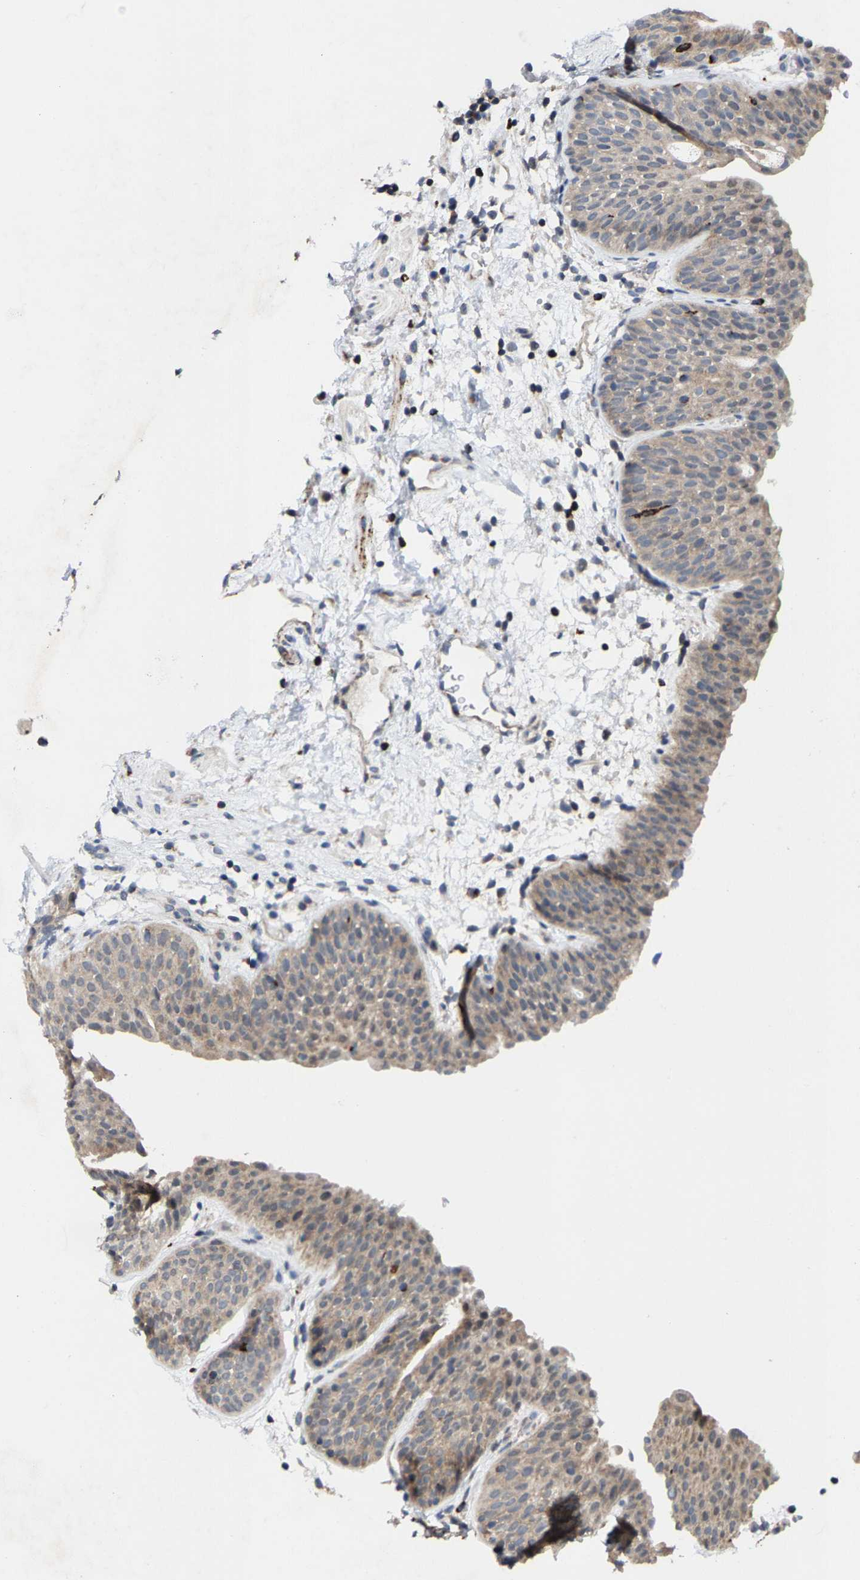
{"staining": {"intensity": "weak", "quantity": "25%-75%", "location": "cytoplasmic/membranous"}, "tissue": "urinary bladder", "cell_type": "Urothelial cells", "image_type": "normal", "snomed": [{"axis": "morphology", "description": "Normal tissue, NOS"}, {"axis": "topography", "description": "Urinary bladder"}], "caption": "Protein expression analysis of normal human urinary bladder reveals weak cytoplasmic/membranous expression in approximately 25%-75% of urothelial cells. (DAB (3,3'-diaminobenzidine) IHC with brightfield microscopy, high magnification).", "gene": "TDRKH", "patient": {"sex": "male", "age": 37}}